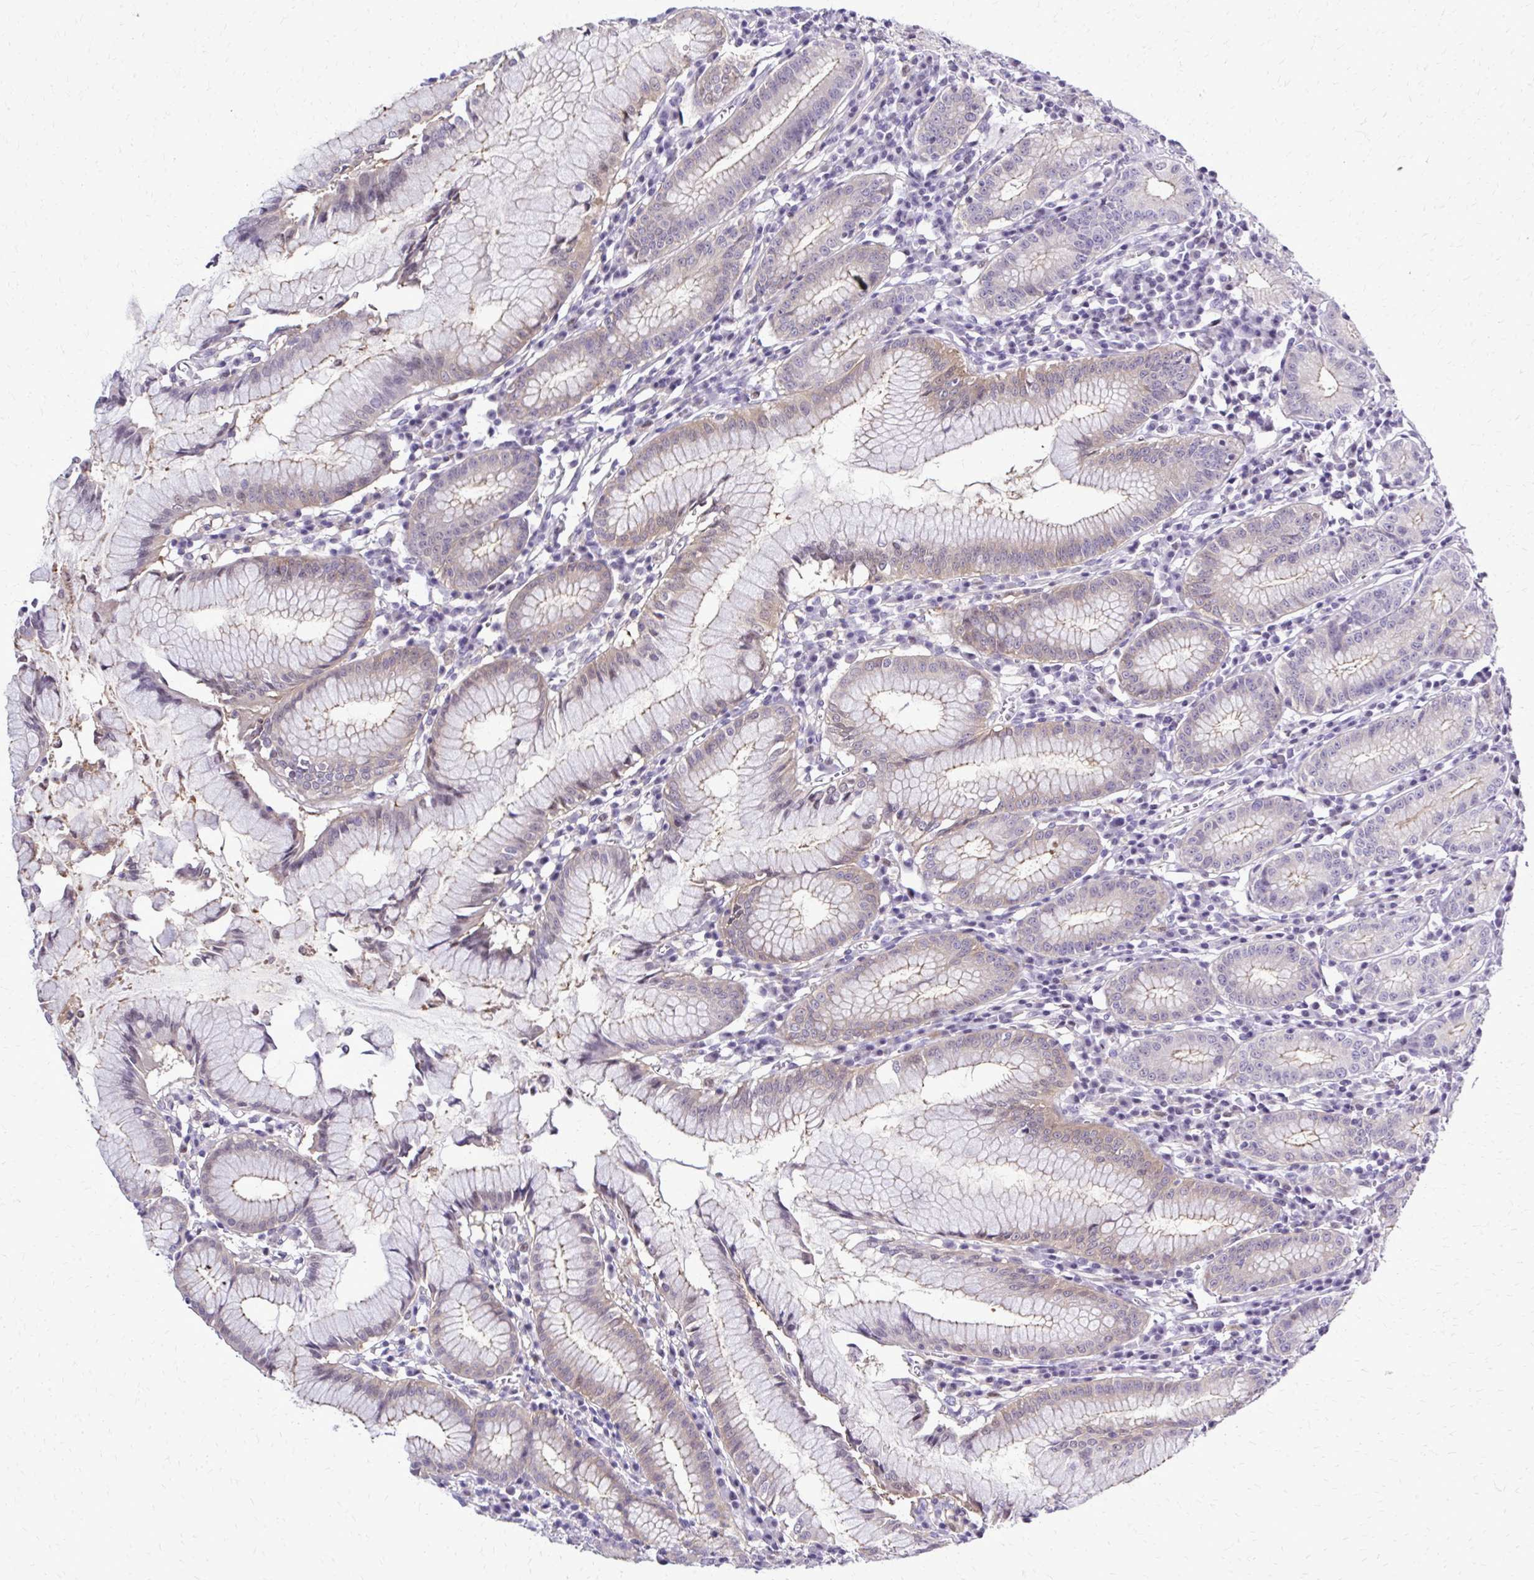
{"staining": {"intensity": "weak", "quantity": "25%-75%", "location": "cytoplasmic/membranous,nuclear"}, "tissue": "stomach", "cell_type": "Glandular cells", "image_type": "normal", "snomed": [{"axis": "morphology", "description": "Normal tissue, NOS"}, {"axis": "topography", "description": "Stomach"}], "caption": "IHC (DAB) staining of benign human stomach displays weak cytoplasmic/membranous,nuclear protein expression in about 25%-75% of glandular cells.", "gene": "RASL11B", "patient": {"sex": "male", "age": 55}}